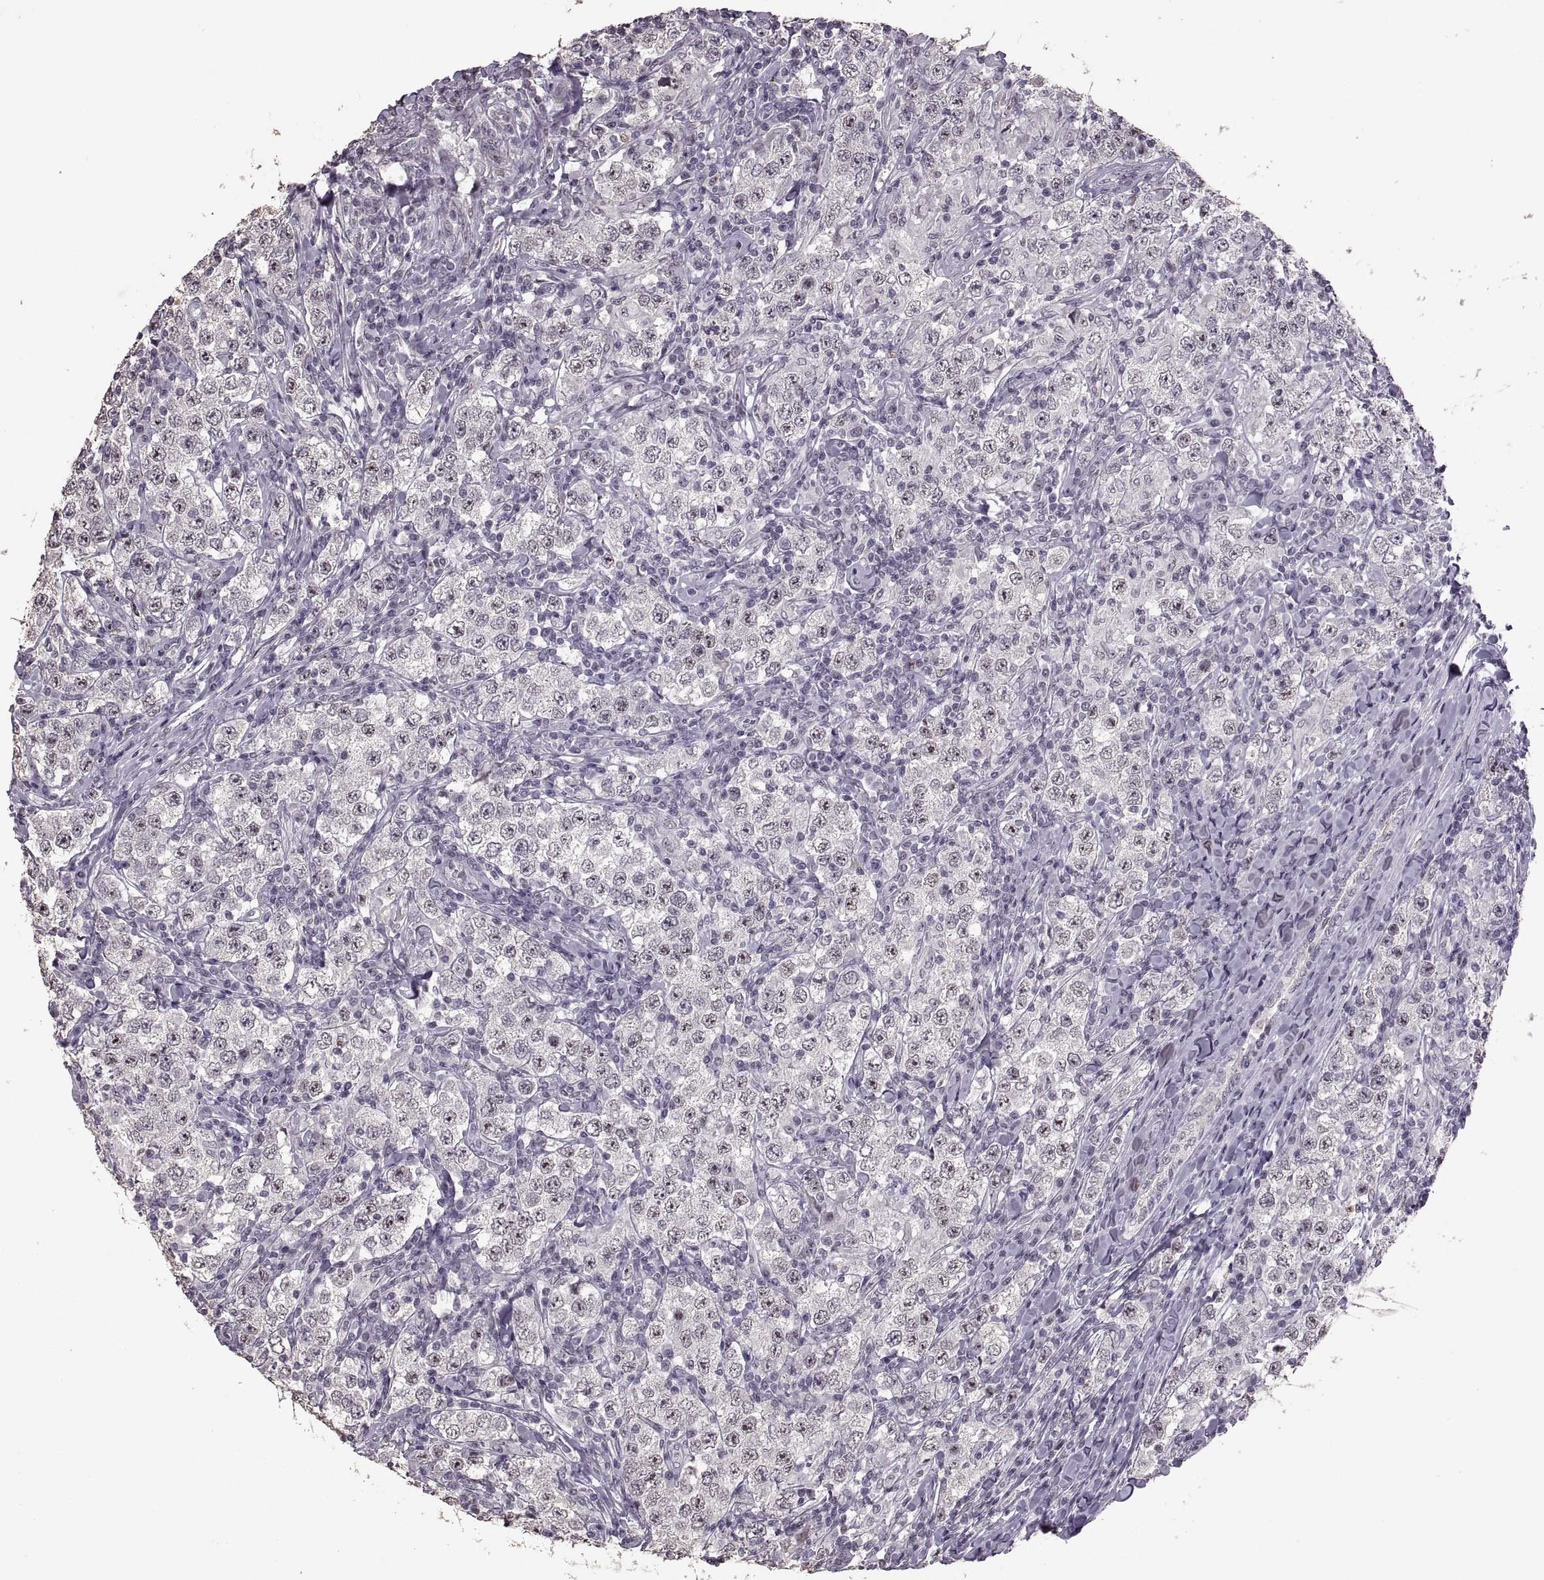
{"staining": {"intensity": "negative", "quantity": "none", "location": "none"}, "tissue": "testis cancer", "cell_type": "Tumor cells", "image_type": "cancer", "snomed": [{"axis": "morphology", "description": "Seminoma, NOS"}, {"axis": "morphology", "description": "Carcinoma, Embryonal, NOS"}, {"axis": "topography", "description": "Testis"}], "caption": "IHC histopathology image of testis seminoma stained for a protein (brown), which exhibits no expression in tumor cells. (Brightfield microscopy of DAB (3,3'-diaminobenzidine) immunohistochemistry at high magnification).", "gene": "PALS1", "patient": {"sex": "male", "age": 41}}